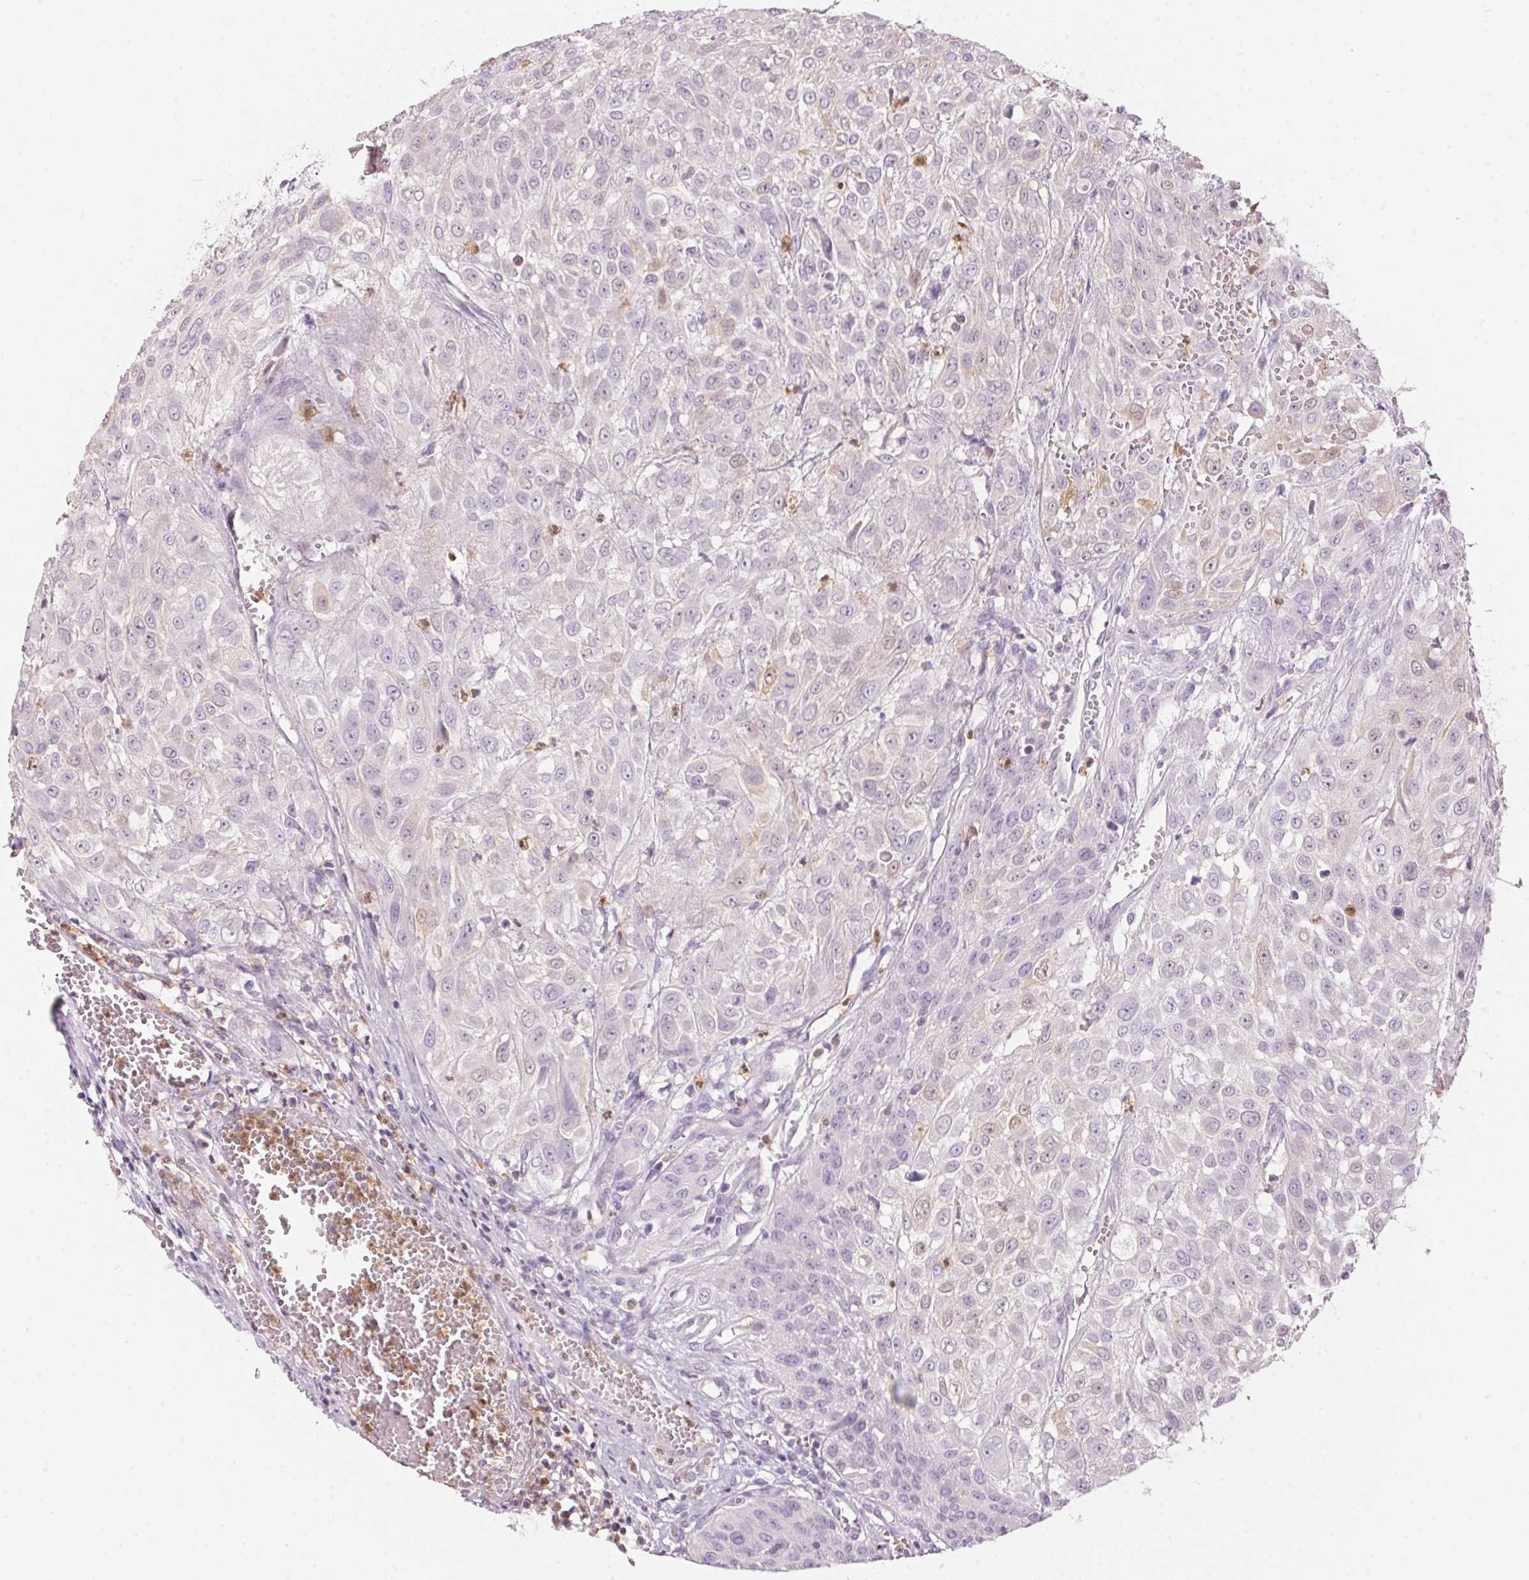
{"staining": {"intensity": "negative", "quantity": "none", "location": "none"}, "tissue": "urothelial cancer", "cell_type": "Tumor cells", "image_type": "cancer", "snomed": [{"axis": "morphology", "description": "Urothelial carcinoma, High grade"}, {"axis": "topography", "description": "Urinary bladder"}], "caption": "Urothelial cancer was stained to show a protein in brown. There is no significant expression in tumor cells.", "gene": "SERPINB1", "patient": {"sex": "male", "age": 57}}